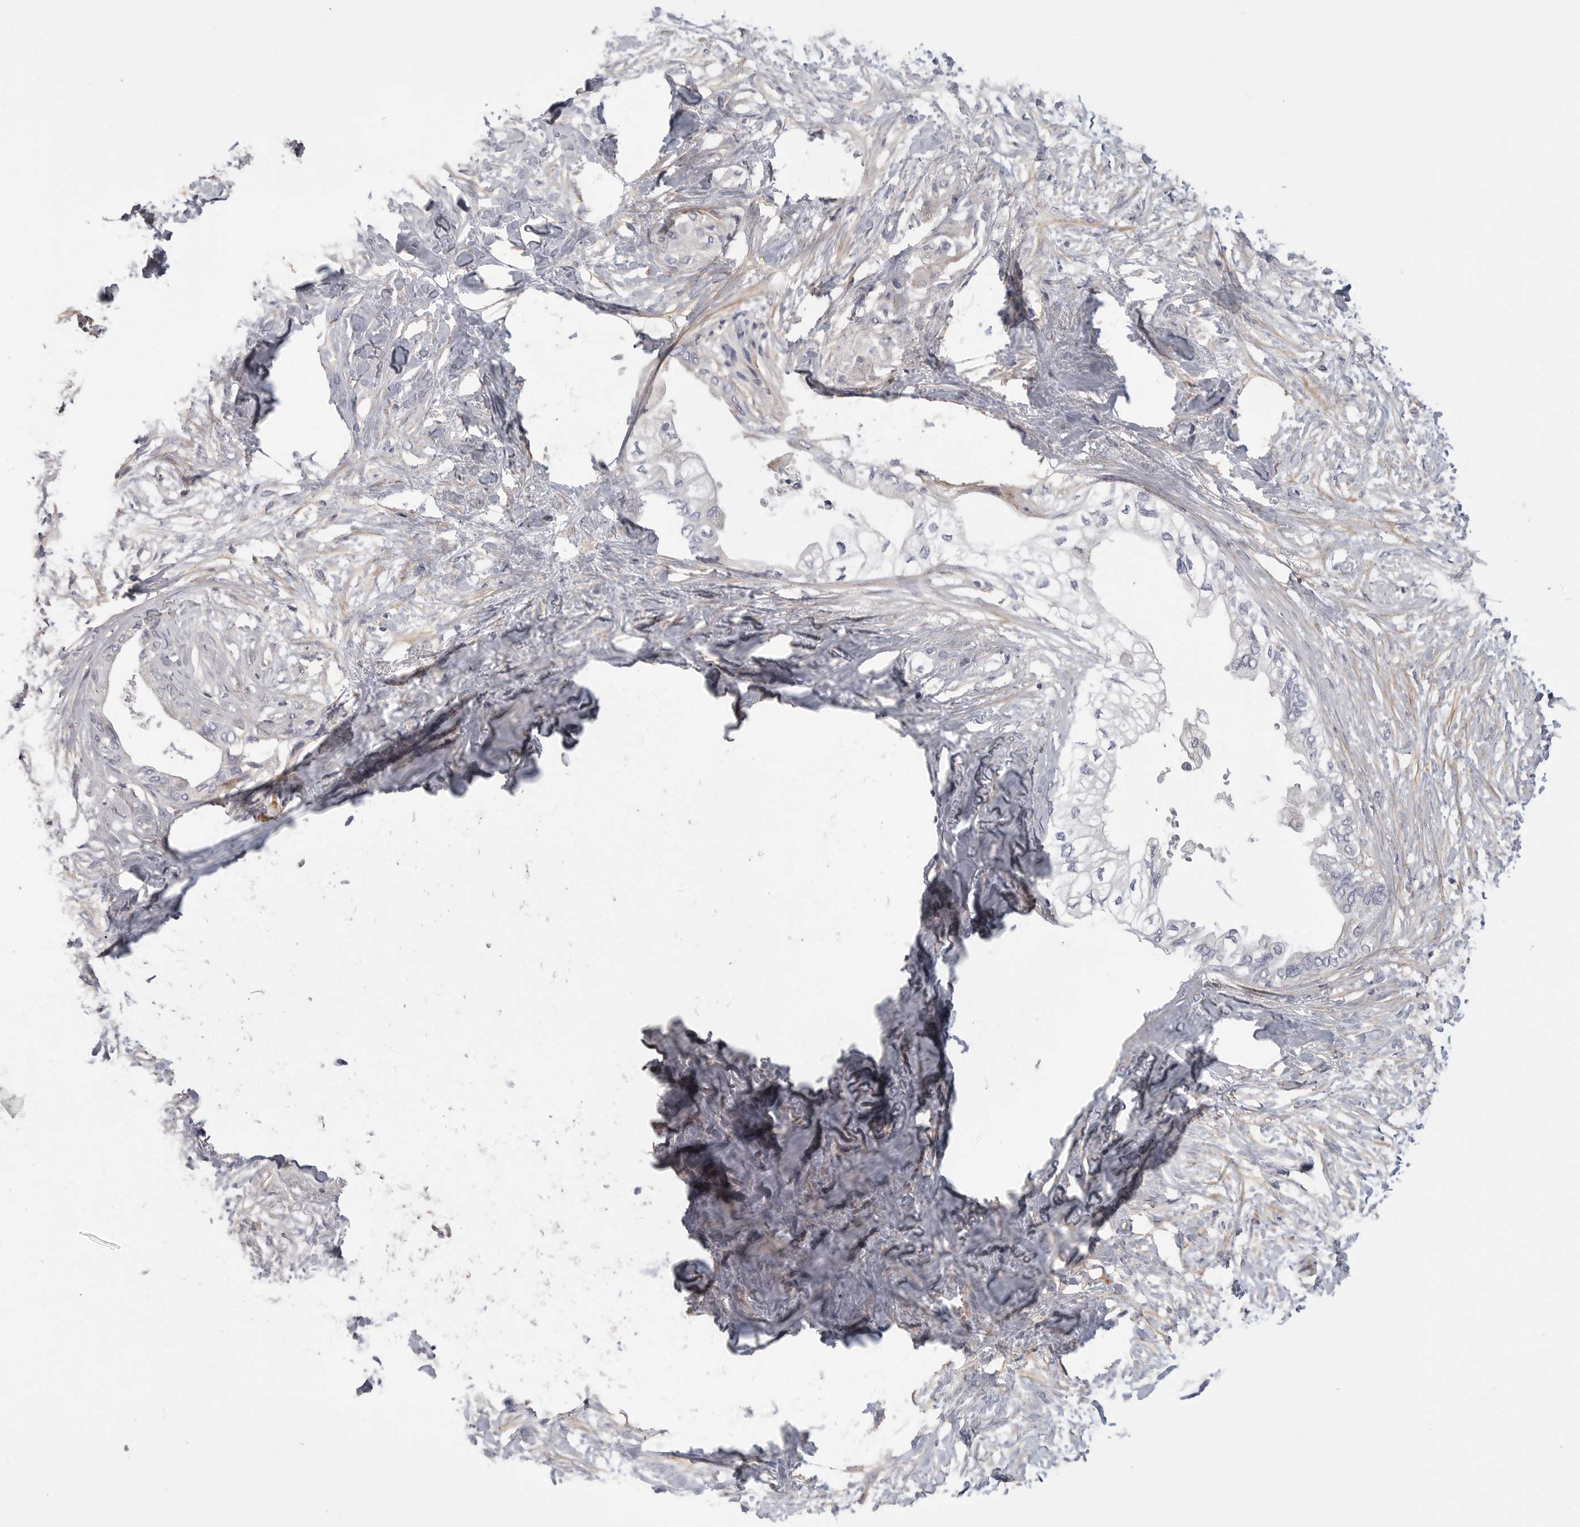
{"staining": {"intensity": "negative", "quantity": "none", "location": "none"}, "tissue": "pancreatic cancer", "cell_type": "Tumor cells", "image_type": "cancer", "snomed": [{"axis": "morphology", "description": "Normal tissue, NOS"}, {"axis": "morphology", "description": "Adenocarcinoma, NOS"}, {"axis": "topography", "description": "Pancreas"}, {"axis": "topography", "description": "Duodenum"}], "caption": "Adenocarcinoma (pancreatic) was stained to show a protein in brown. There is no significant positivity in tumor cells. Nuclei are stained in blue.", "gene": "SDC3", "patient": {"sex": "female", "age": 60}}